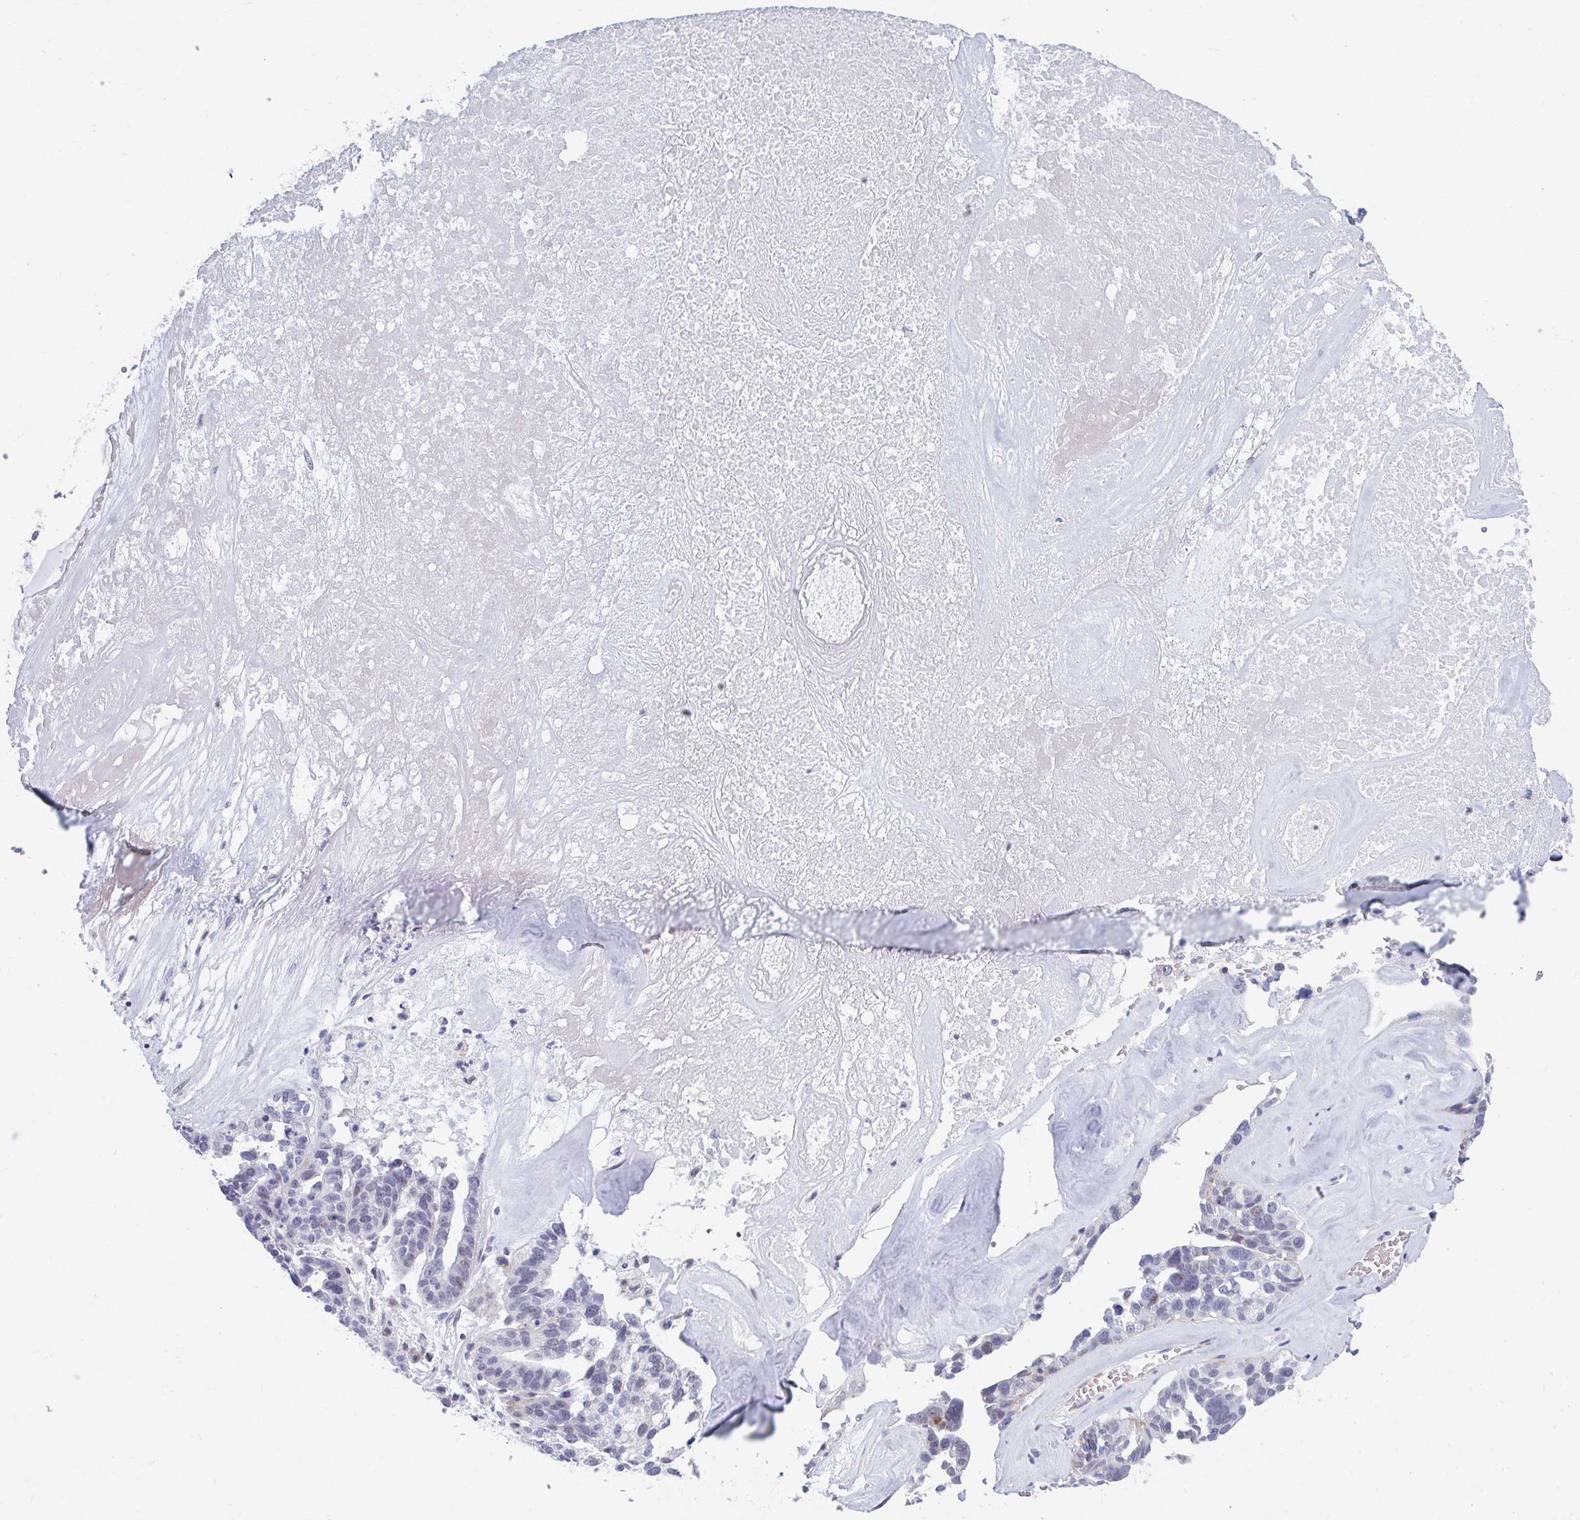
{"staining": {"intensity": "negative", "quantity": "none", "location": "none"}, "tissue": "ovarian cancer", "cell_type": "Tumor cells", "image_type": "cancer", "snomed": [{"axis": "morphology", "description": "Cystadenocarcinoma, serous, NOS"}, {"axis": "topography", "description": "Ovary"}], "caption": "This is an immunohistochemistry (IHC) image of ovarian cancer (serous cystadenocarcinoma). There is no expression in tumor cells.", "gene": "ABHD16B", "patient": {"sex": "female", "age": 59}}